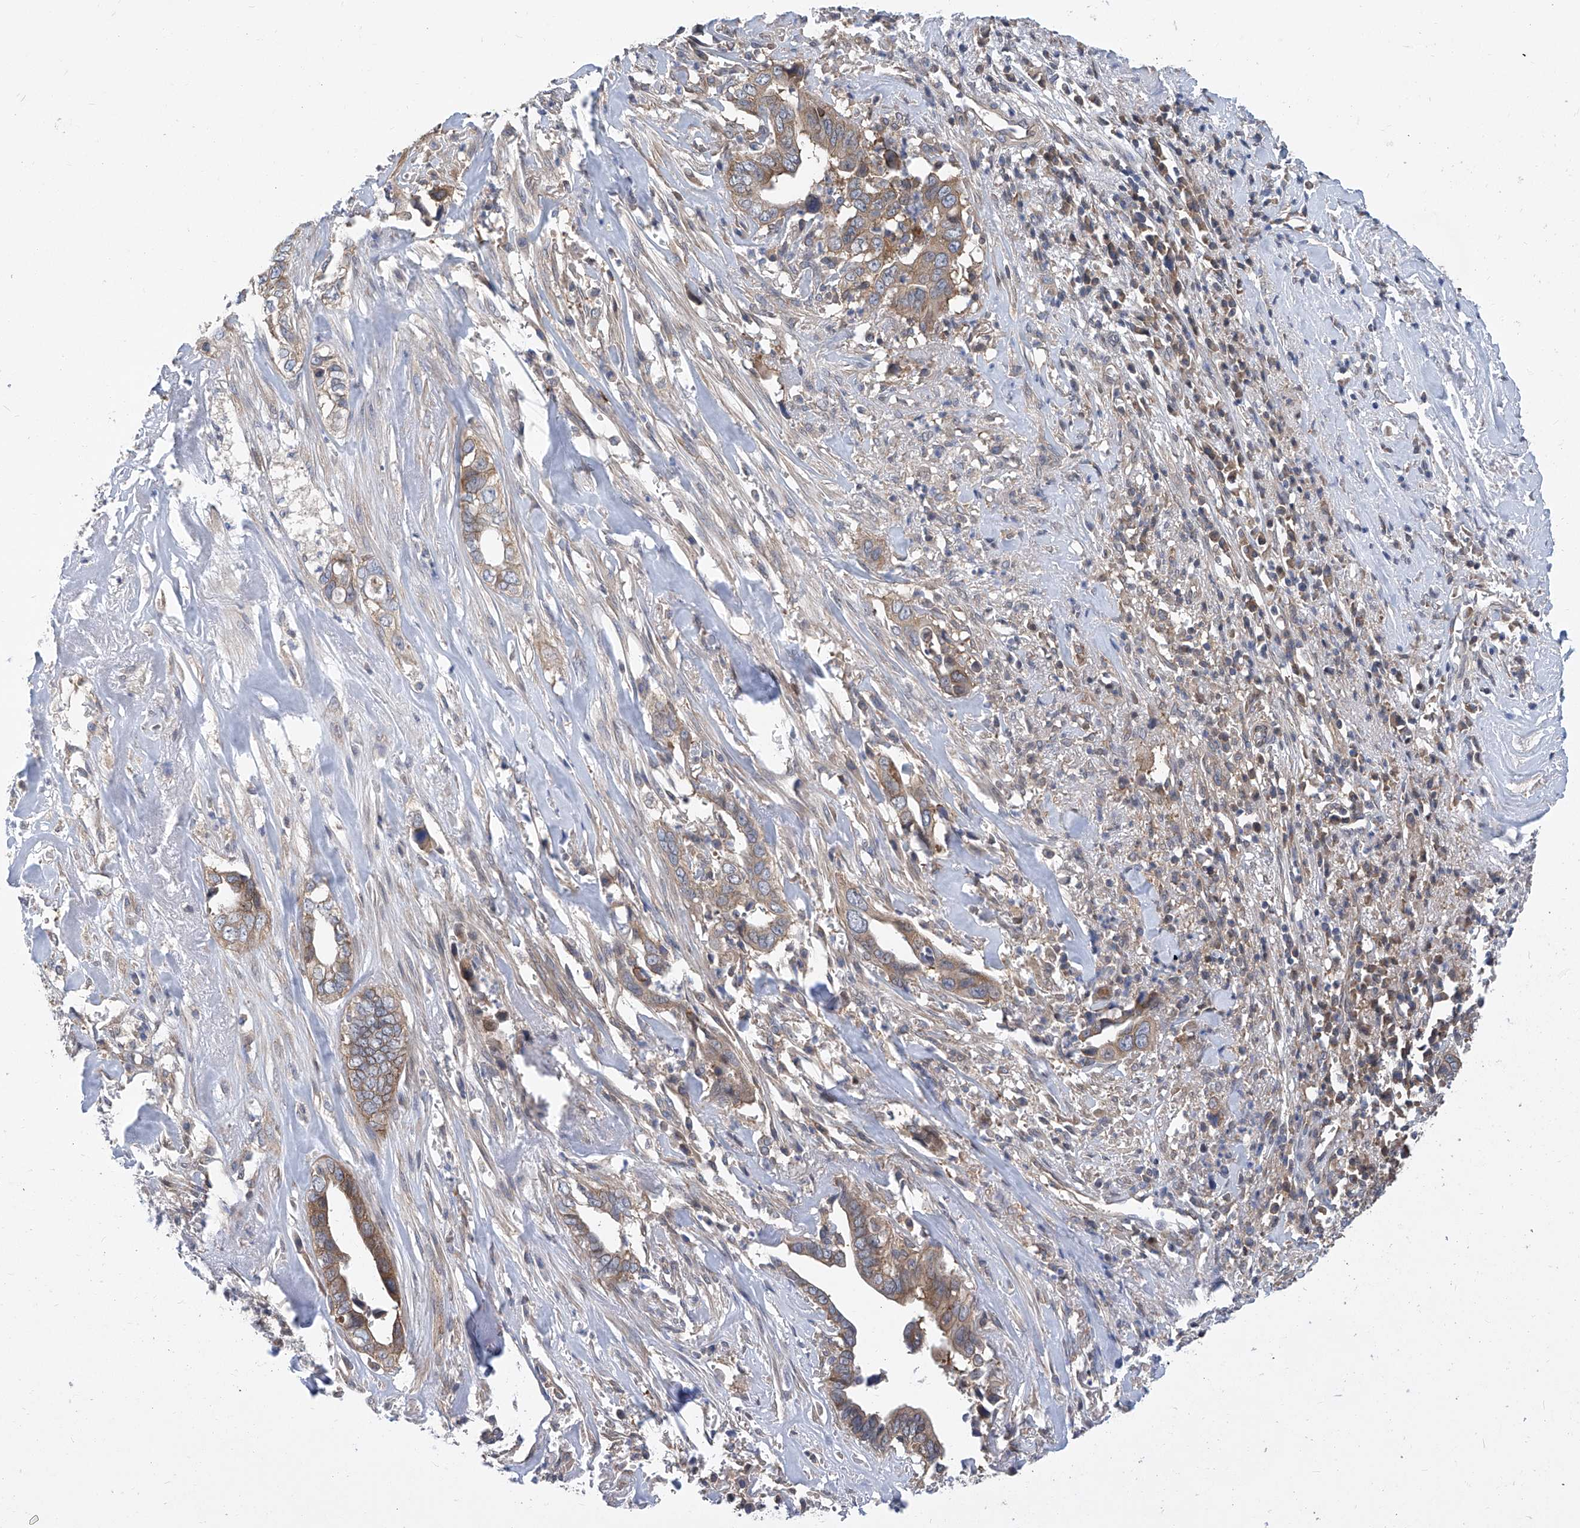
{"staining": {"intensity": "moderate", "quantity": ">75%", "location": "cytoplasmic/membranous"}, "tissue": "liver cancer", "cell_type": "Tumor cells", "image_type": "cancer", "snomed": [{"axis": "morphology", "description": "Cholangiocarcinoma"}, {"axis": "topography", "description": "Liver"}], "caption": "Cholangiocarcinoma (liver) tissue reveals moderate cytoplasmic/membranous expression in approximately >75% of tumor cells, visualized by immunohistochemistry. (brown staining indicates protein expression, while blue staining denotes nuclei).", "gene": "EIF3M", "patient": {"sex": "female", "age": 79}}